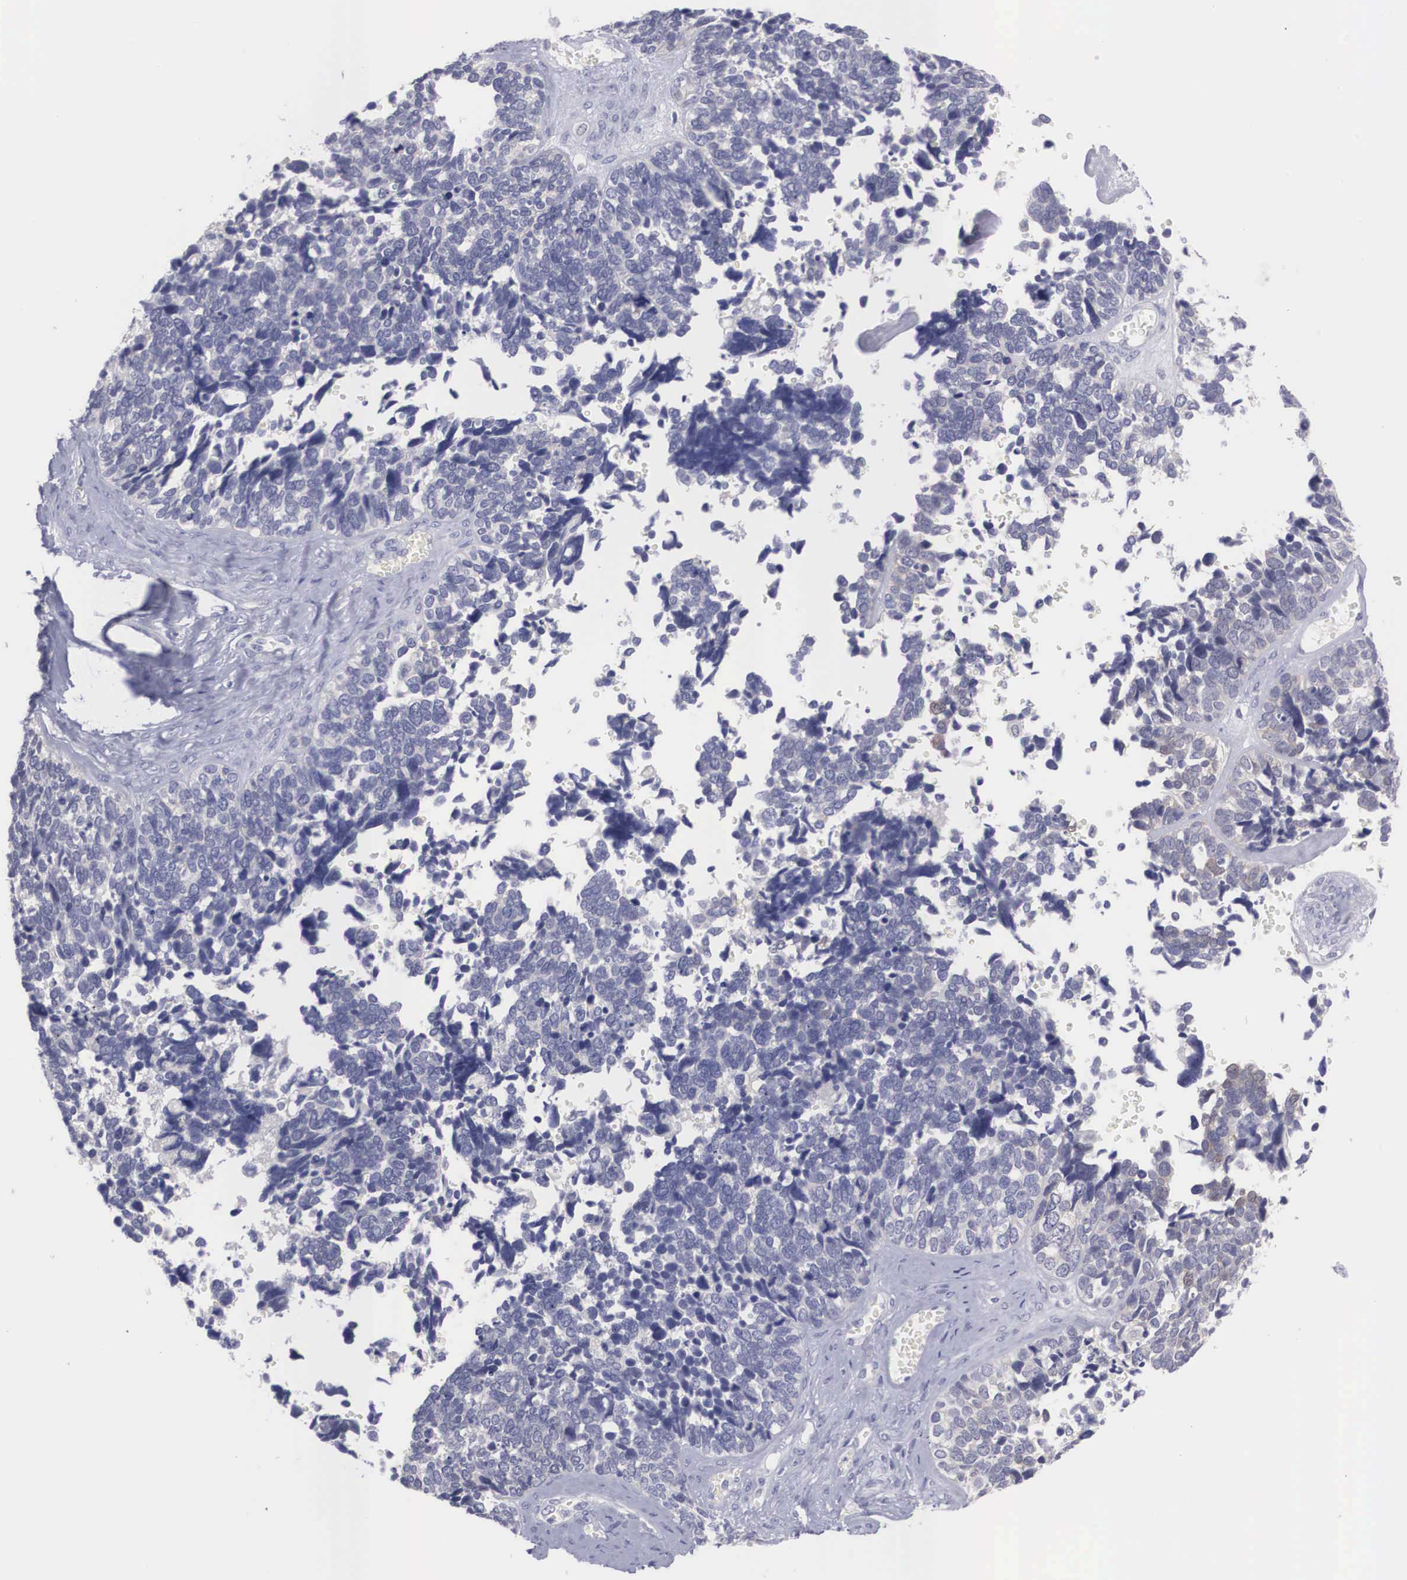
{"staining": {"intensity": "negative", "quantity": "none", "location": "none"}, "tissue": "ovarian cancer", "cell_type": "Tumor cells", "image_type": "cancer", "snomed": [{"axis": "morphology", "description": "Cystadenocarcinoma, serous, NOS"}, {"axis": "topography", "description": "Ovary"}], "caption": "Protein analysis of ovarian cancer (serous cystadenocarcinoma) shows no significant positivity in tumor cells. Brightfield microscopy of immunohistochemistry (IHC) stained with DAB (brown) and hematoxylin (blue), captured at high magnification.", "gene": "REPS2", "patient": {"sex": "female", "age": 77}}